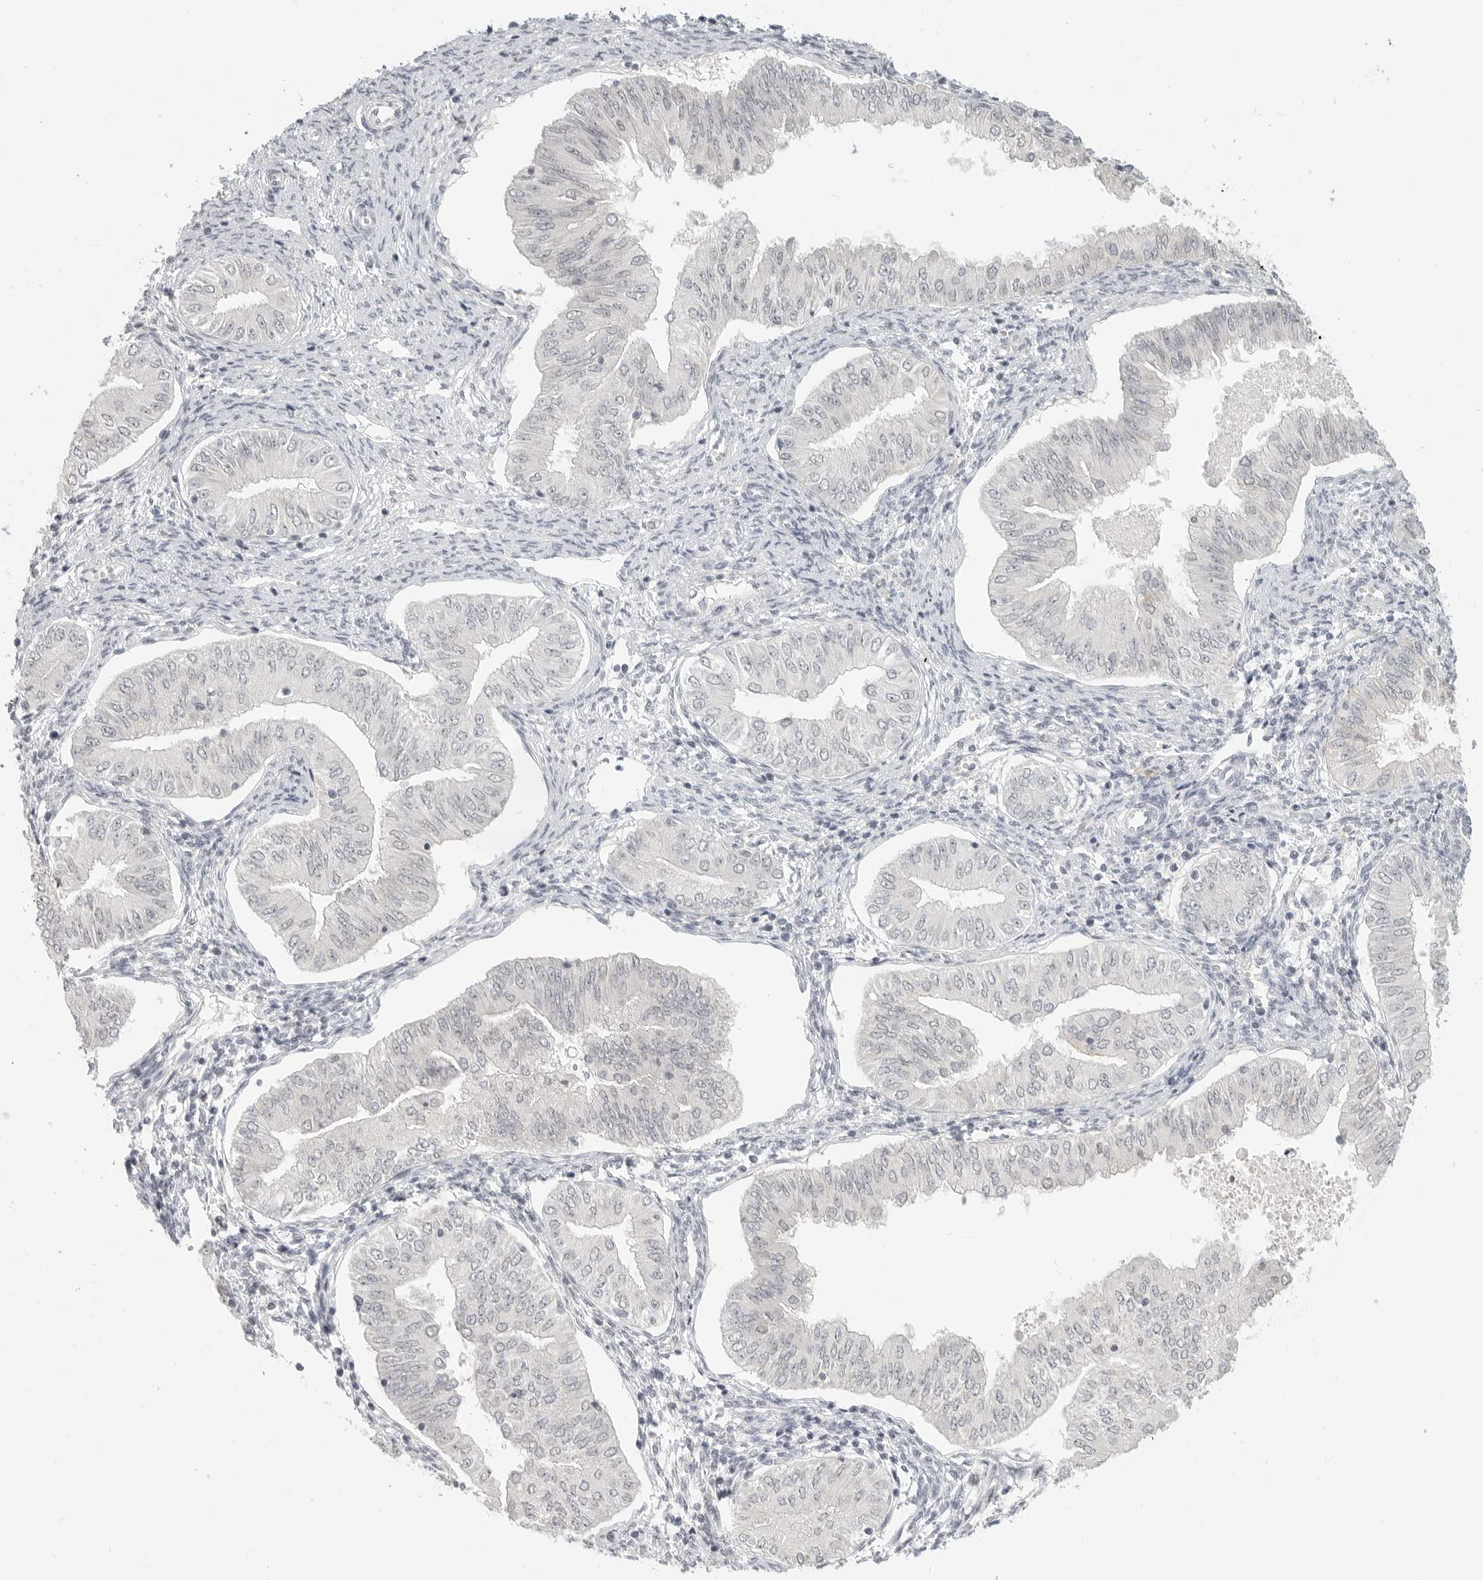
{"staining": {"intensity": "negative", "quantity": "none", "location": "none"}, "tissue": "endometrial cancer", "cell_type": "Tumor cells", "image_type": "cancer", "snomed": [{"axis": "morphology", "description": "Normal tissue, NOS"}, {"axis": "morphology", "description": "Adenocarcinoma, NOS"}, {"axis": "topography", "description": "Endometrium"}], "caption": "A high-resolution photomicrograph shows immunohistochemistry (IHC) staining of endometrial cancer (adenocarcinoma), which shows no significant staining in tumor cells.", "gene": "KLK11", "patient": {"sex": "female", "age": 53}}